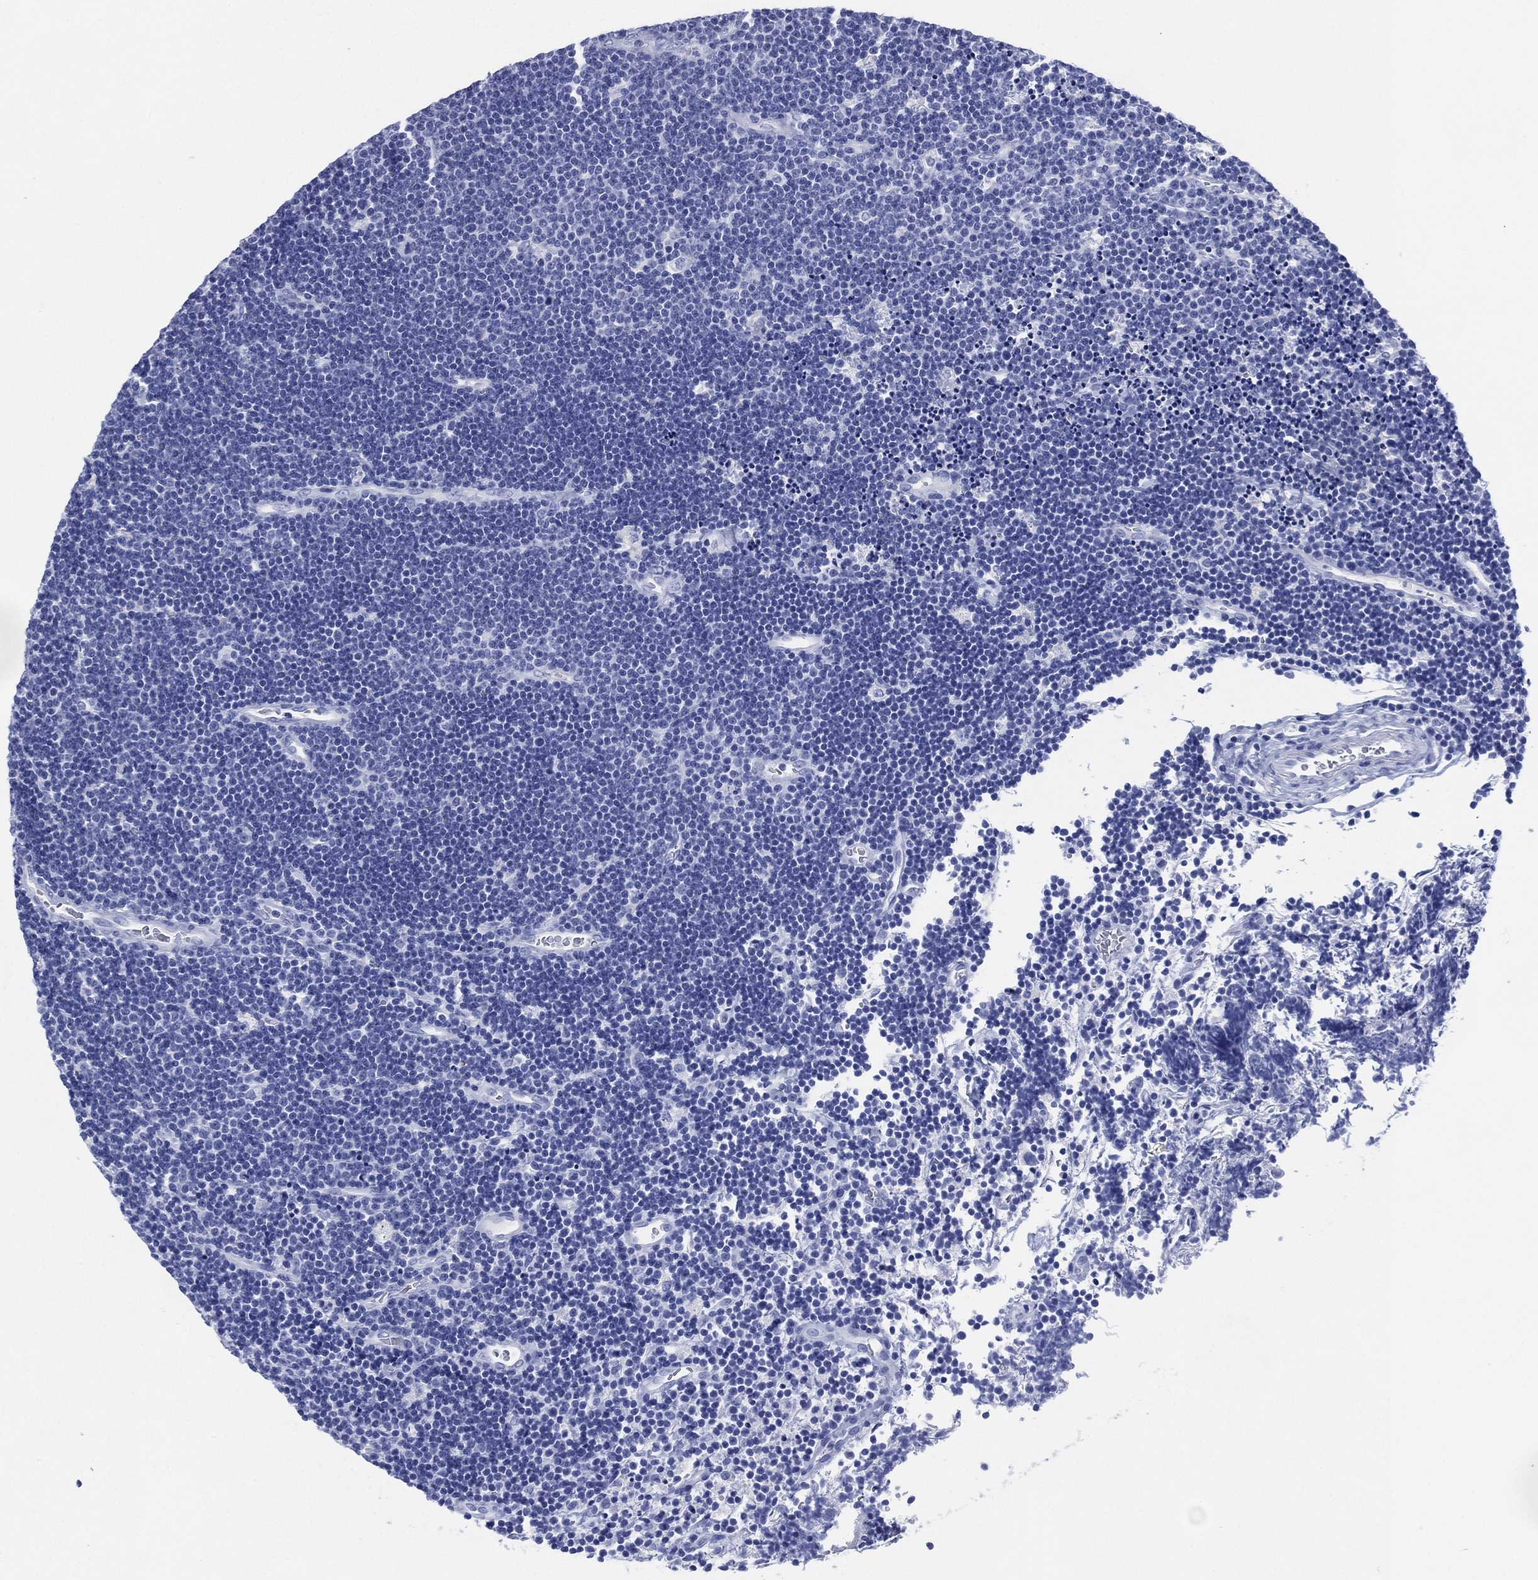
{"staining": {"intensity": "negative", "quantity": "none", "location": "none"}, "tissue": "lymphoma", "cell_type": "Tumor cells", "image_type": "cancer", "snomed": [{"axis": "morphology", "description": "Malignant lymphoma, non-Hodgkin's type, Low grade"}, {"axis": "topography", "description": "Brain"}], "caption": "Tumor cells show no significant staining in malignant lymphoma, non-Hodgkin's type (low-grade). The staining was performed using DAB (3,3'-diaminobenzidine) to visualize the protein expression in brown, while the nuclei were stained in blue with hematoxylin (Magnification: 20x).", "gene": "SIGLECL1", "patient": {"sex": "female", "age": 66}}